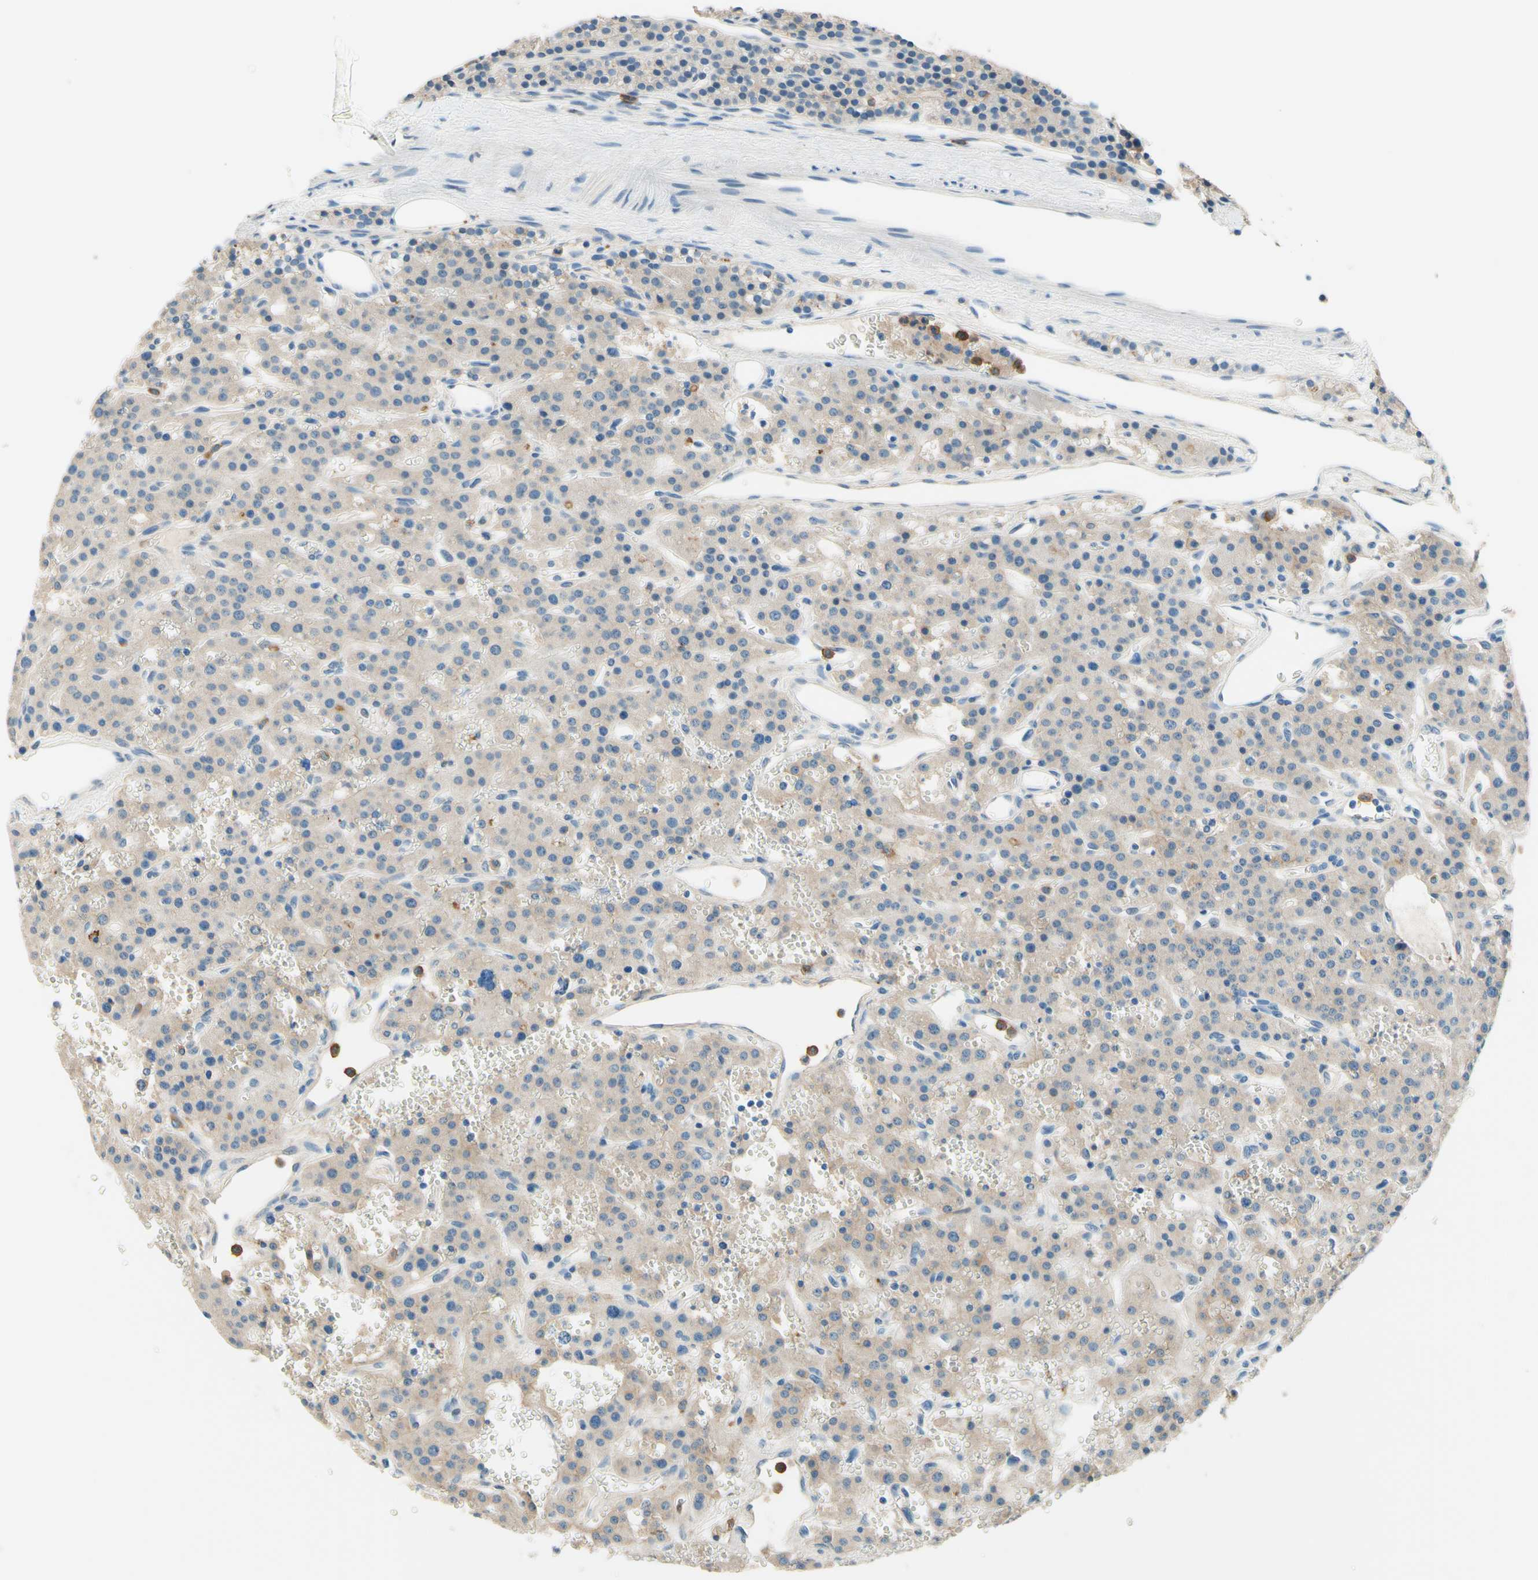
{"staining": {"intensity": "weak", "quantity": "25%-75%", "location": "cytoplasmic/membranous"}, "tissue": "parathyroid gland", "cell_type": "Glandular cells", "image_type": "normal", "snomed": [{"axis": "morphology", "description": "Normal tissue, NOS"}, {"axis": "morphology", "description": "Adenoma, NOS"}, {"axis": "topography", "description": "Parathyroid gland"}], "caption": "IHC staining of unremarkable parathyroid gland, which shows low levels of weak cytoplasmic/membranous staining in about 25%-75% of glandular cells indicating weak cytoplasmic/membranous protein expression. The staining was performed using DAB (3,3'-diaminobenzidine) (brown) for protein detection and nuclei were counterstained in hematoxylin (blue).", "gene": "SIGLEC9", "patient": {"sex": "female", "age": 81}}